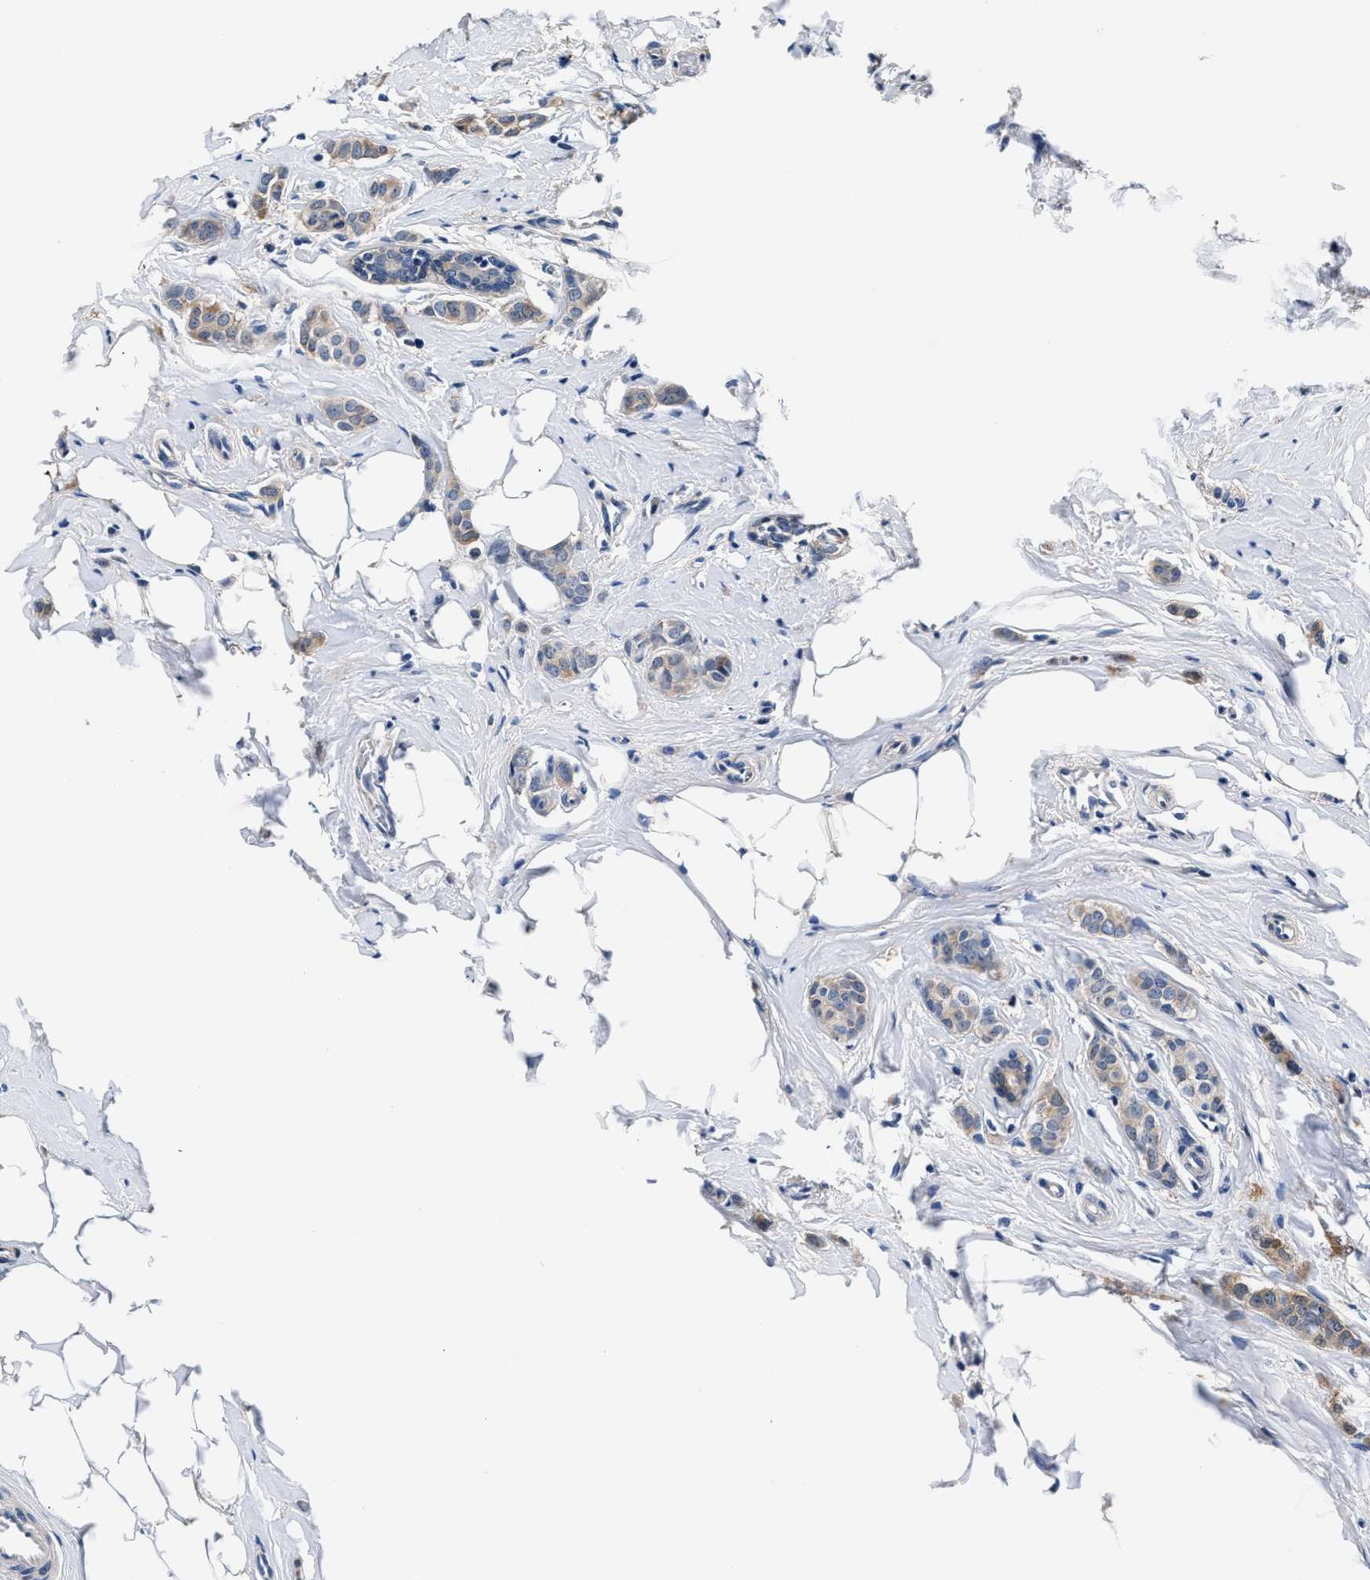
{"staining": {"intensity": "weak", "quantity": "25%-75%", "location": "cytoplasmic/membranous"}, "tissue": "breast cancer", "cell_type": "Tumor cells", "image_type": "cancer", "snomed": [{"axis": "morphology", "description": "Lobular carcinoma"}, {"axis": "topography", "description": "Breast"}], "caption": "The image exhibits staining of lobular carcinoma (breast), revealing weak cytoplasmic/membranous protein positivity (brown color) within tumor cells.", "gene": "GSTM1", "patient": {"sex": "female", "age": 60}}